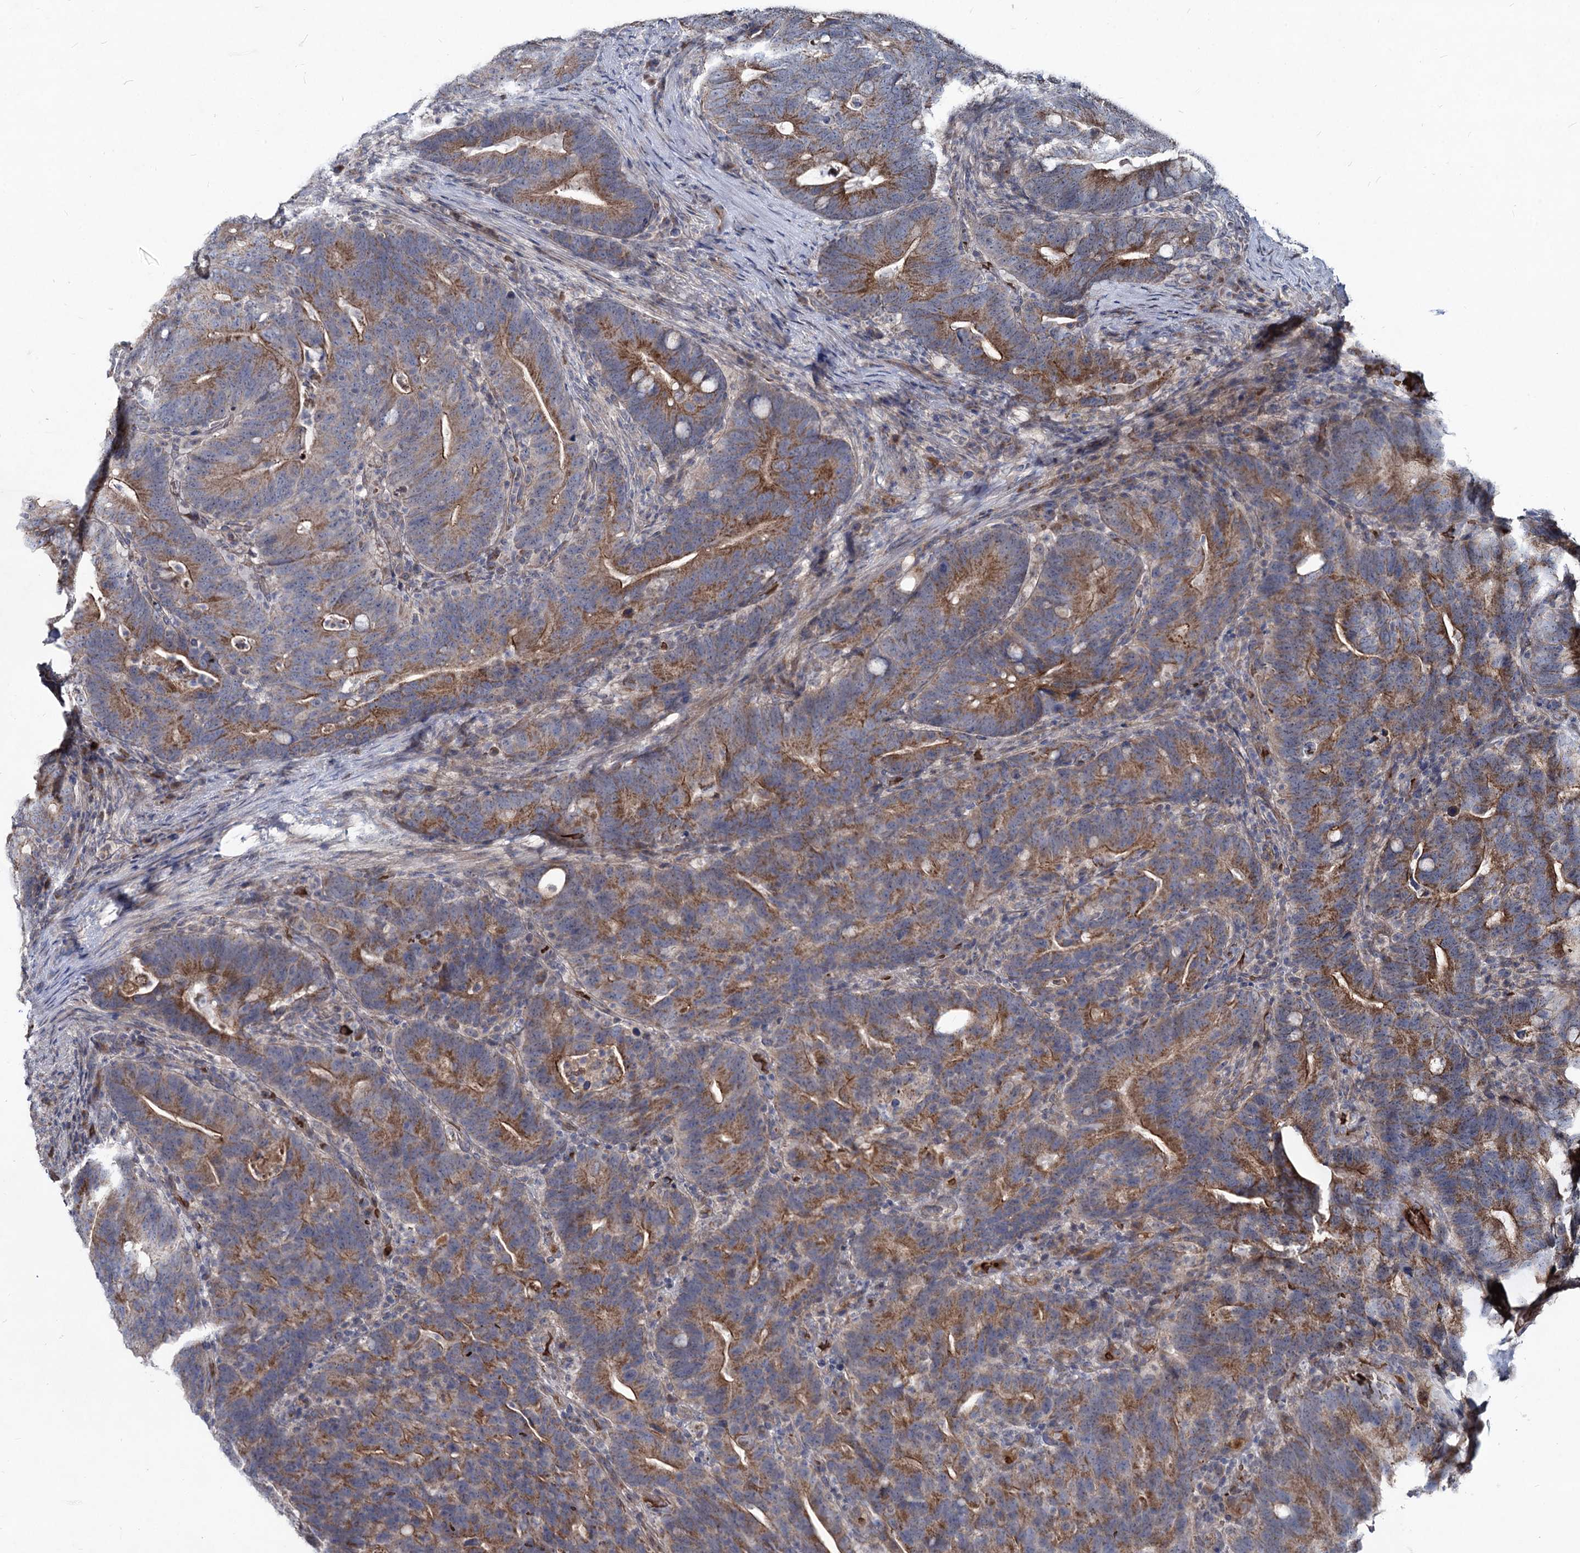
{"staining": {"intensity": "moderate", "quantity": ">75%", "location": "cytoplasmic/membranous"}, "tissue": "colorectal cancer", "cell_type": "Tumor cells", "image_type": "cancer", "snomed": [{"axis": "morphology", "description": "Adenocarcinoma, NOS"}, {"axis": "topography", "description": "Colon"}], "caption": "Human colorectal cancer stained with a brown dye demonstrates moderate cytoplasmic/membranous positive staining in approximately >75% of tumor cells.", "gene": "RNF6", "patient": {"sex": "female", "age": 66}}